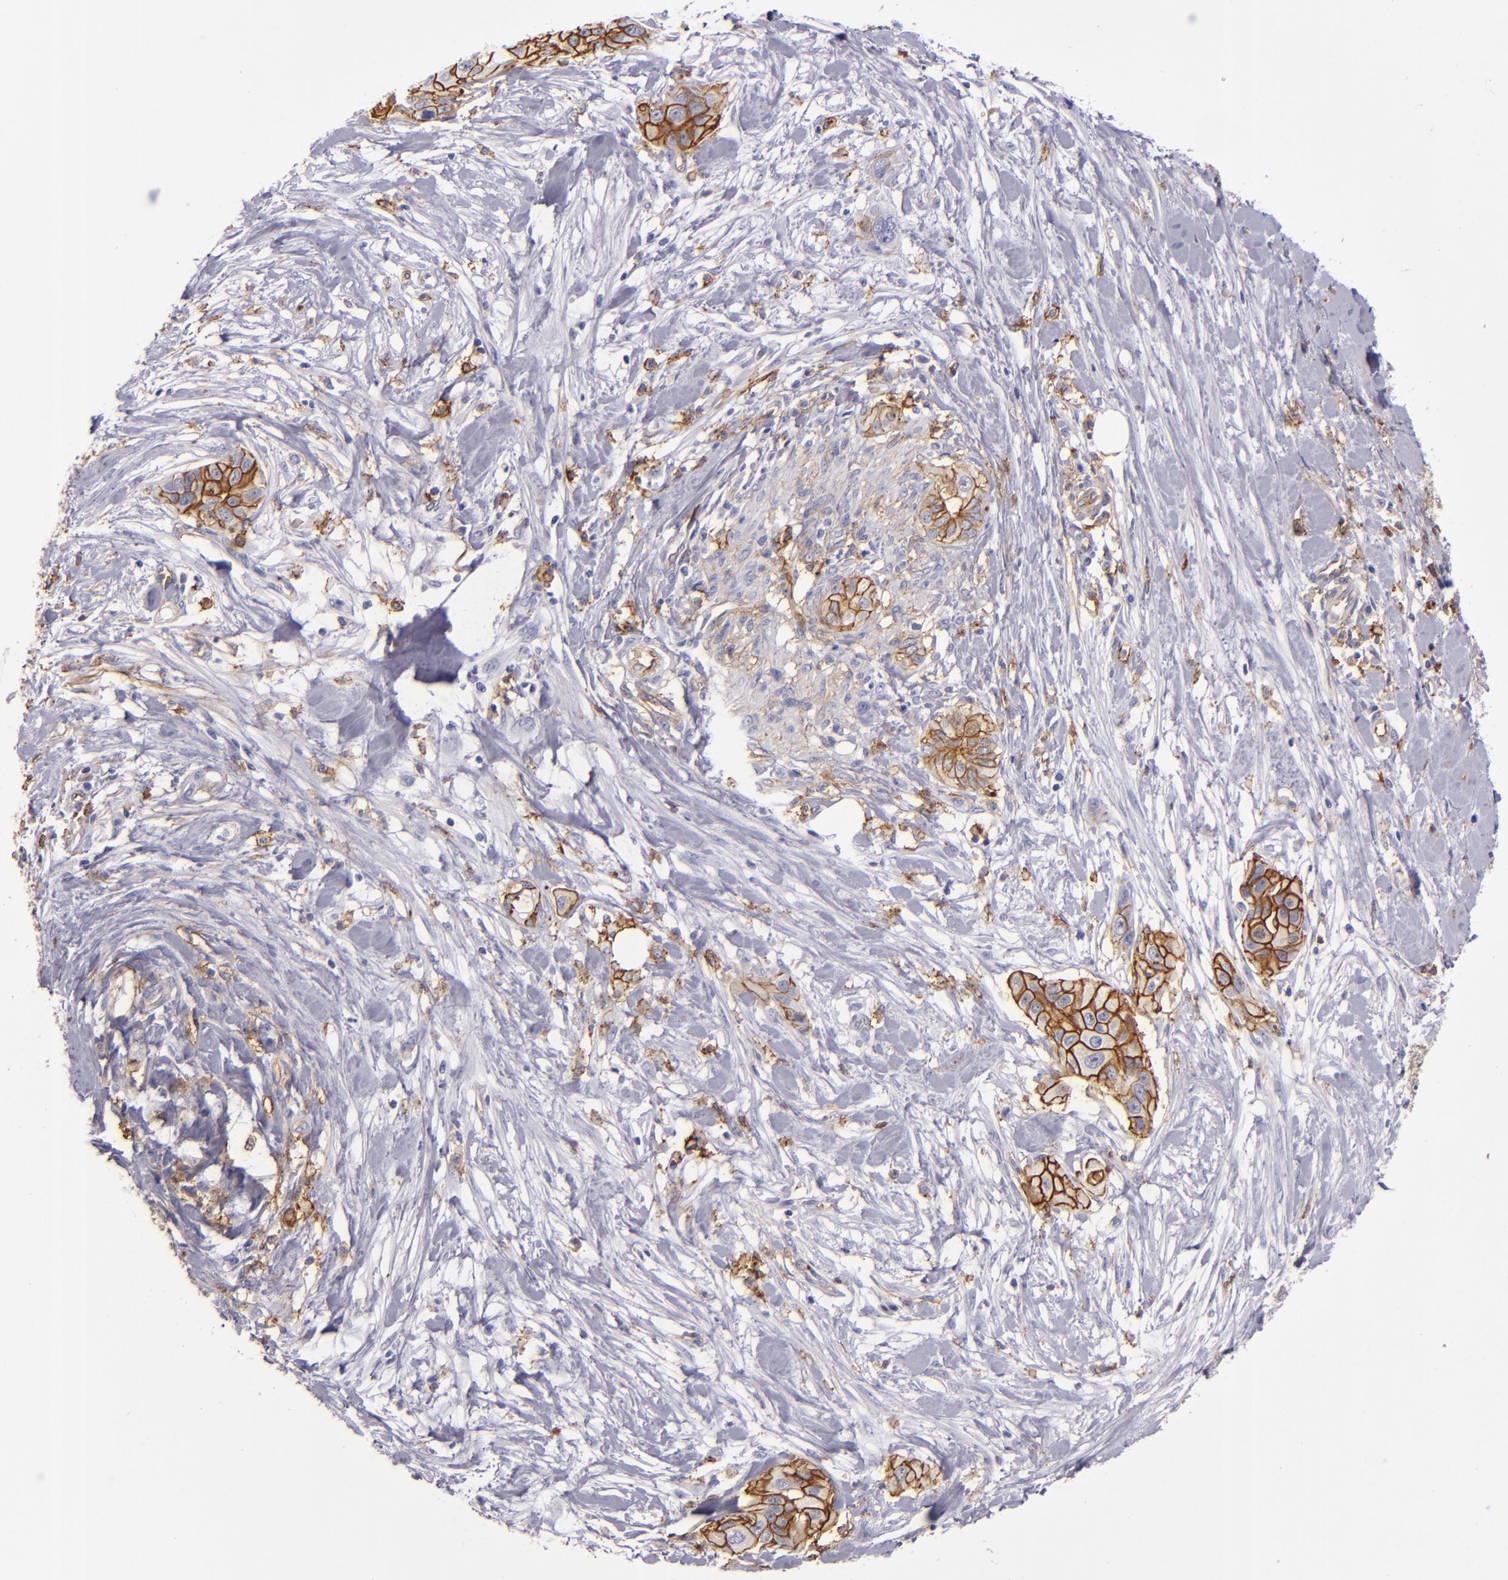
{"staining": {"intensity": "strong", "quantity": ">75%", "location": "cytoplasmic/membranous"}, "tissue": "pancreatic cancer", "cell_type": "Tumor cells", "image_type": "cancer", "snomed": [{"axis": "morphology", "description": "Adenocarcinoma, NOS"}, {"axis": "topography", "description": "Pancreas"}], "caption": "Strong cytoplasmic/membranous positivity for a protein is appreciated in about >75% of tumor cells of pancreatic adenocarcinoma using immunohistochemistry (IHC).", "gene": "CD9", "patient": {"sex": "female", "age": 60}}